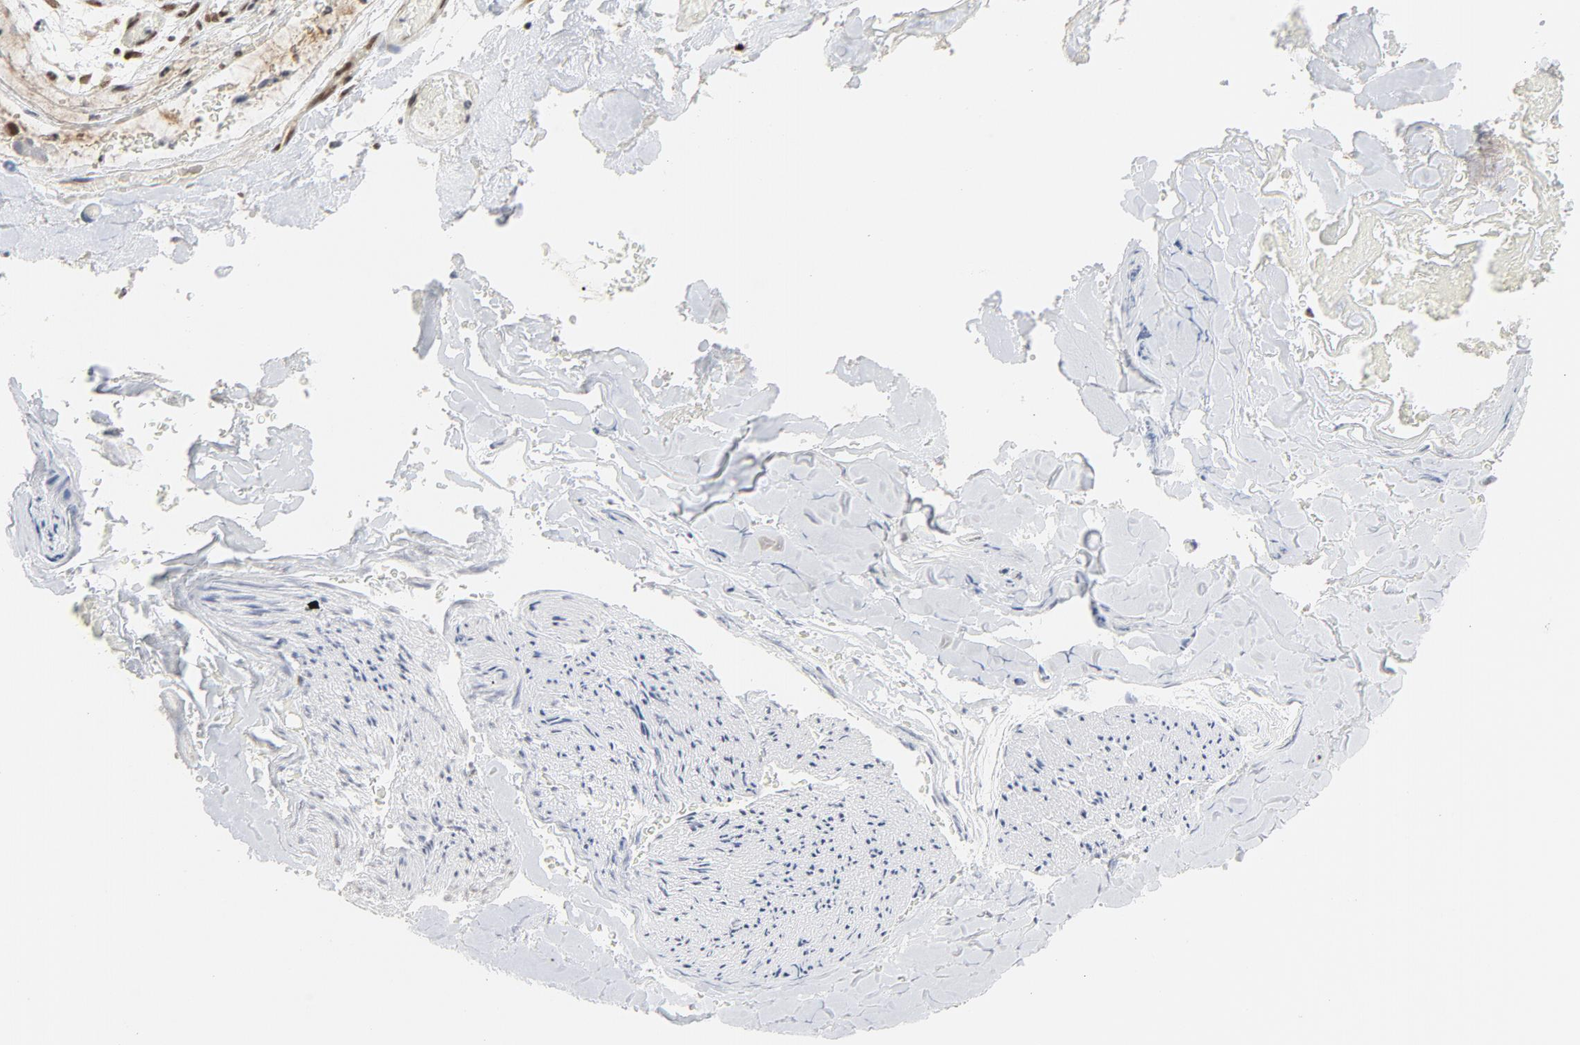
{"staining": {"intensity": "moderate", "quantity": ">75%", "location": "nuclear"}, "tissue": "adipose tissue", "cell_type": "Adipocytes", "image_type": "normal", "snomed": [{"axis": "morphology", "description": "Normal tissue, NOS"}, {"axis": "morphology", "description": "Cholangiocarcinoma"}, {"axis": "topography", "description": "Liver"}, {"axis": "topography", "description": "Peripheral nerve tissue"}], "caption": "An immunohistochemistry (IHC) micrograph of benign tissue is shown. Protein staining in brown highlights moderate nuclear positivity in adipose tissue within adipocytes.", "gene": "ERCC1", "patient": {"sex": "male", "age": 50}}